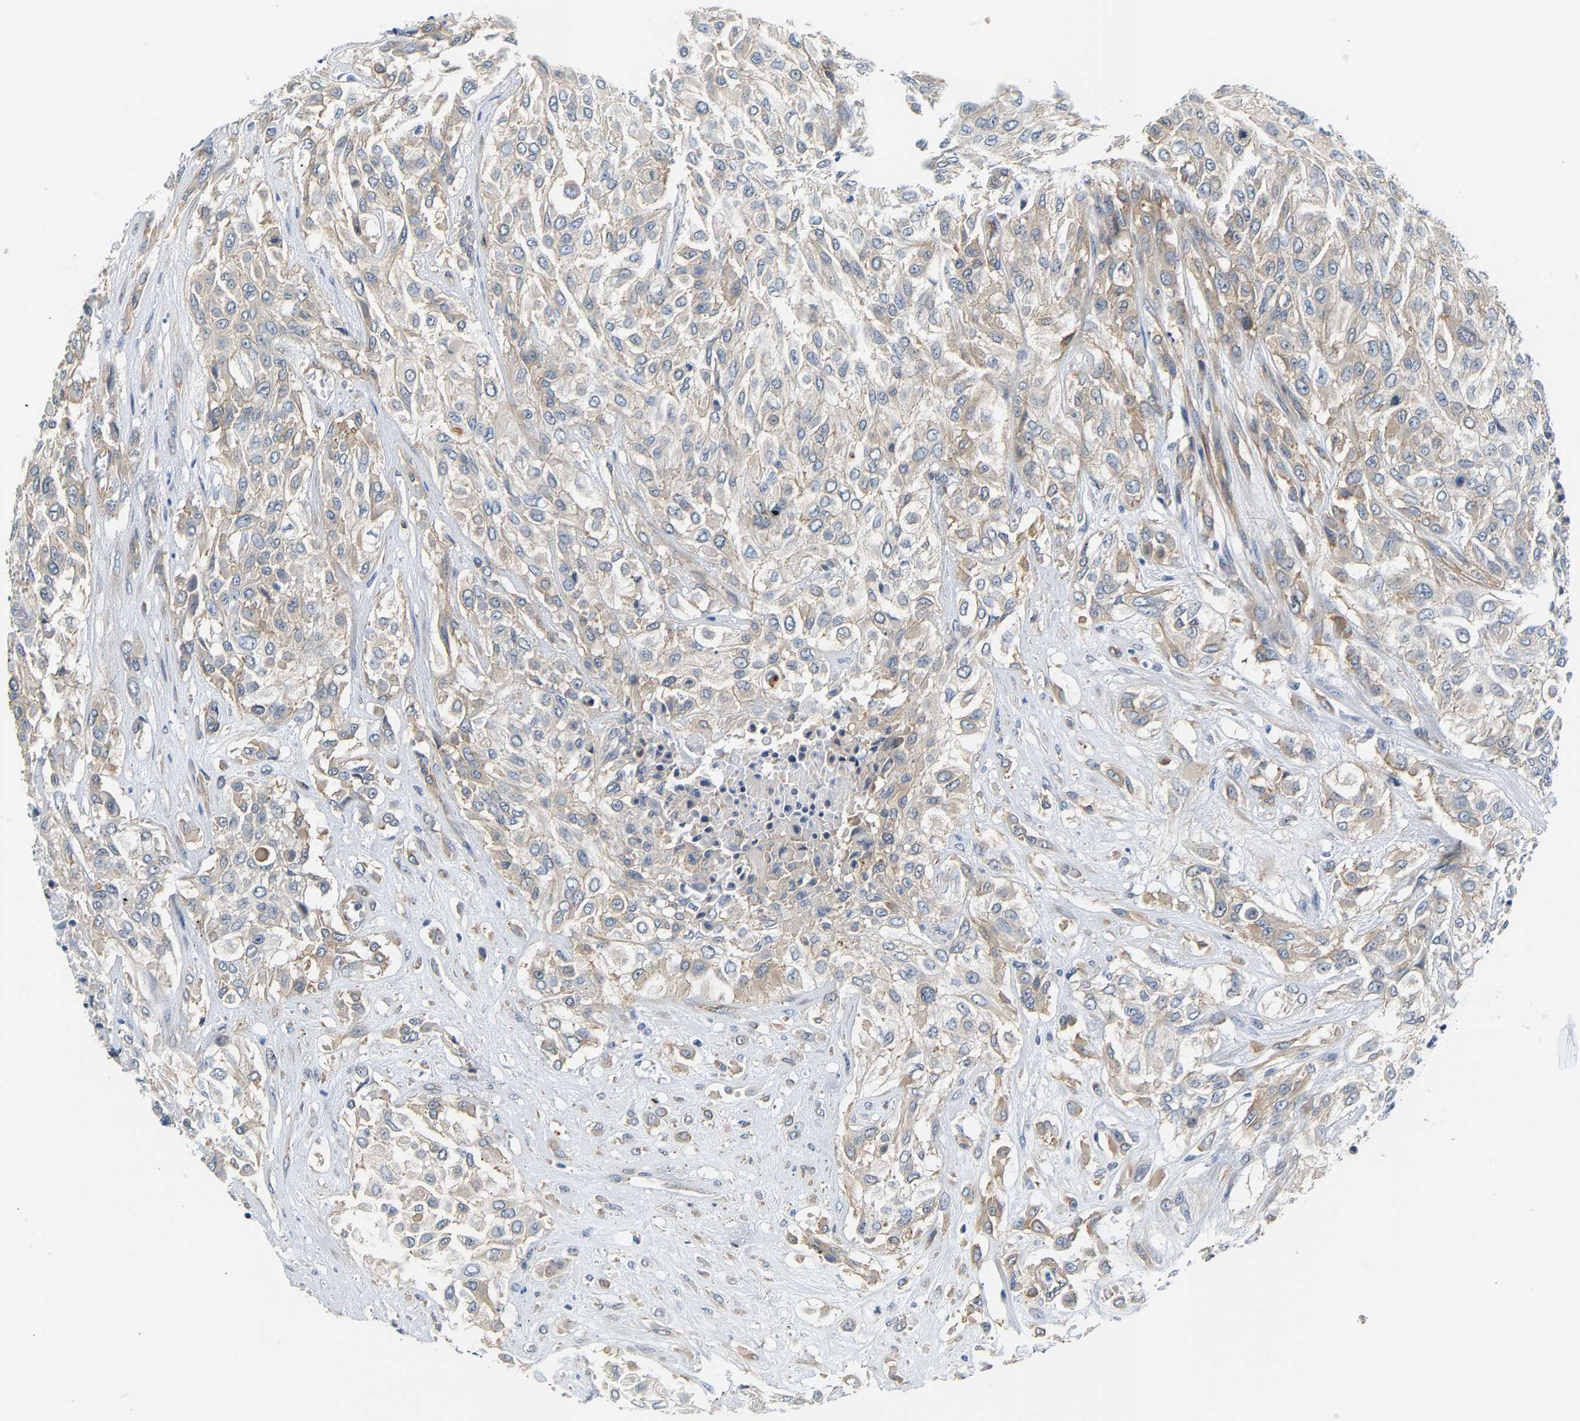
{"staining": {"intensity": "negative", "quantity": "none", "location": "none"}, "tissue": "urothelial cancer", "cell_type": "Tumor cells", "image_type": "cancer", "snomed": [{"axis": "morphology", "description": "Urothelial carcinoma, High grade"}, {"axis": "topography", "description": "Urinary bladder"}], "caption": "Immunohistochemistry of human high-grade urothelial carcinoma exhibits no expression in tumor cells. Nuclei are stained in blue.", "gene": "PAWR", "patient": {"sex": "male", "age": 57}}